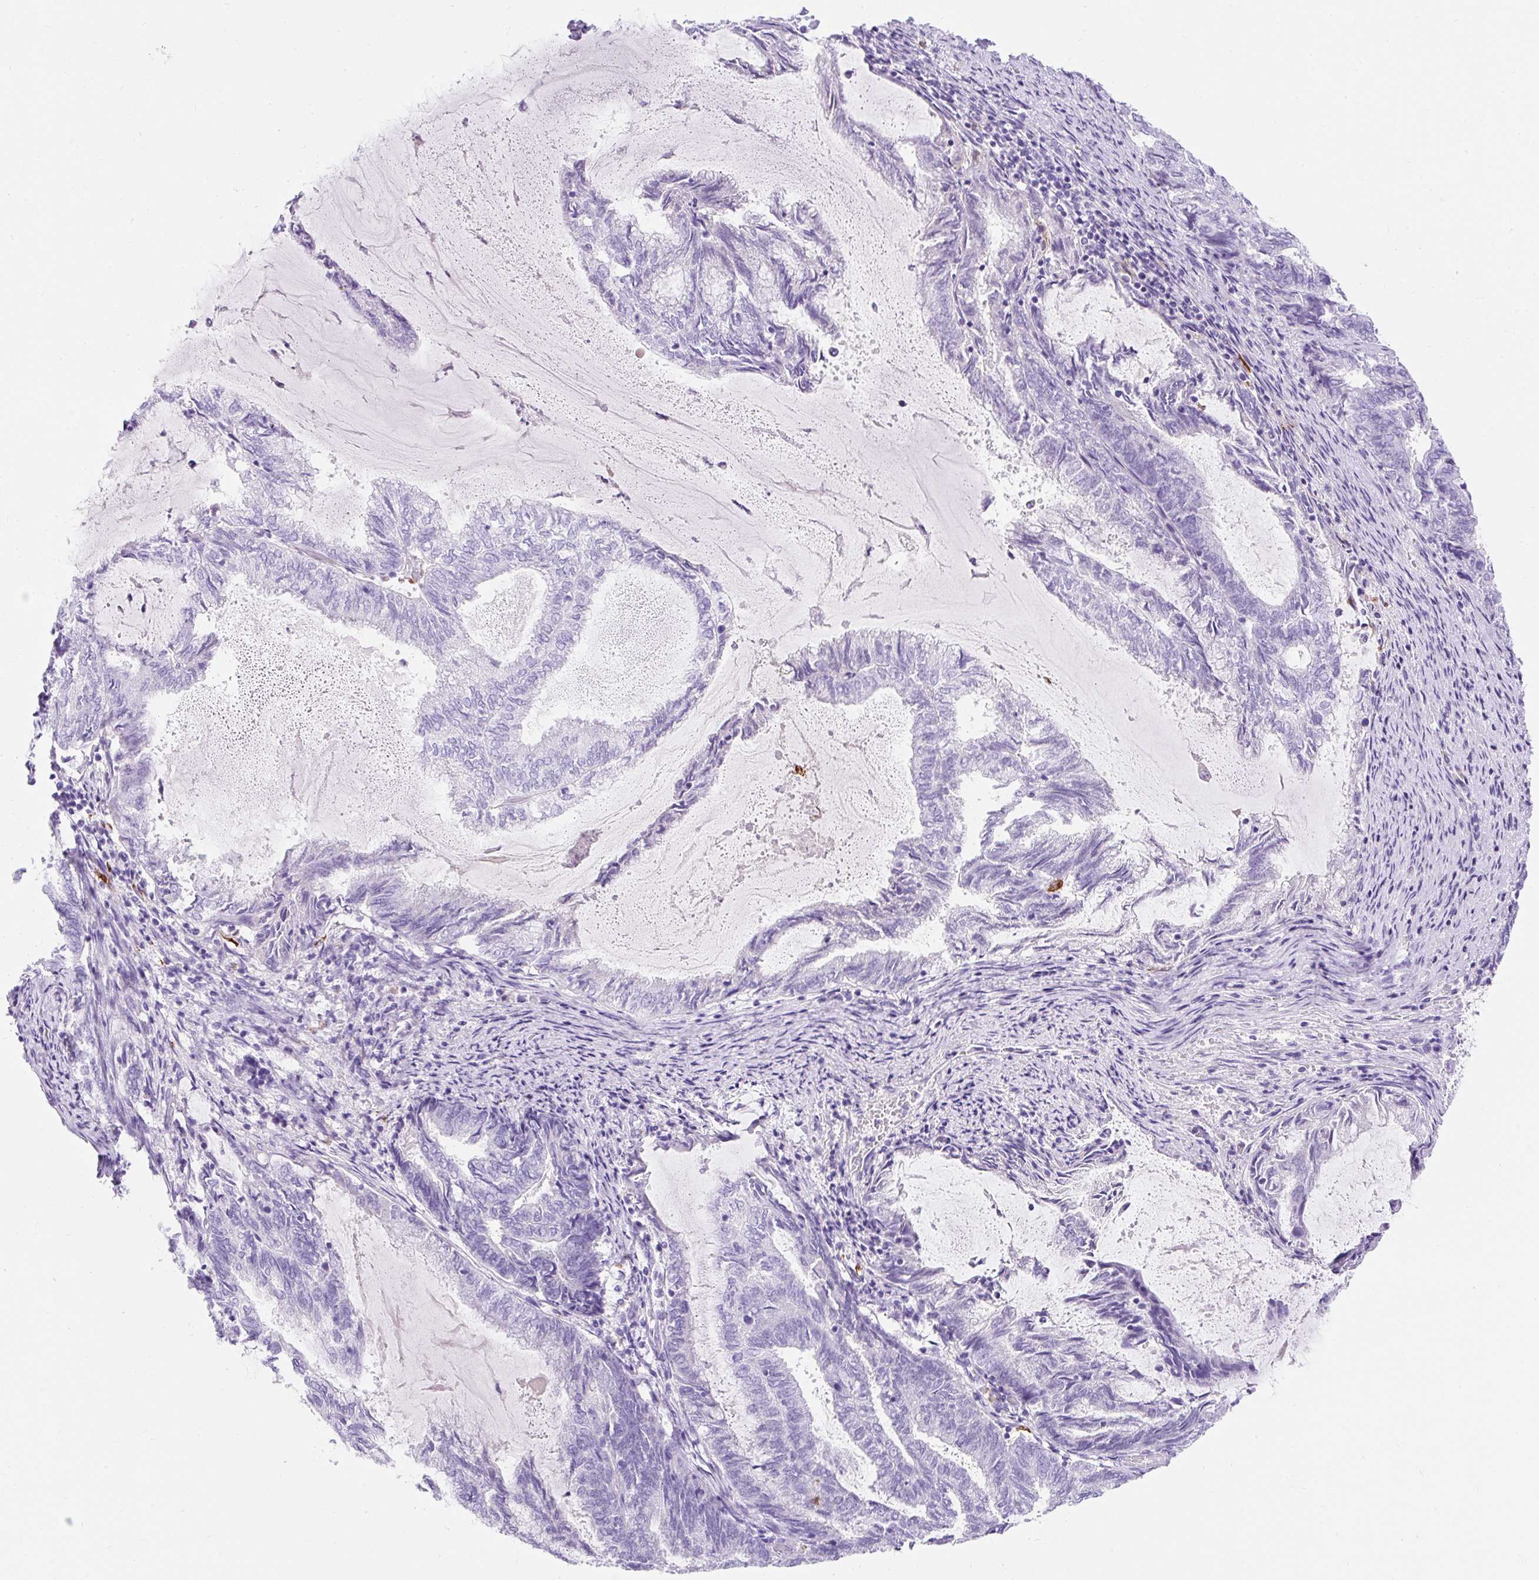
{"staining": {"intensity": "negative", "quantity": "none", "location": "none"}, "tissue": "endometrial cancer", "cell_type": "Tumor cells", "image_type": "cancer", "snomed": [{"axis": "morphology", "description": "Adenocarcinoma, NOS"}, {"axis": "topography", "description": "Endometrium"}], "caption": "A high-resolution image shows immunohistochemistry staining of adenocarcinoma (endometrial), which reveals no significant staining in tumor cells.", "gene": "APOC4-APOC2", "patient": {"sex": "female", "age": 80}}